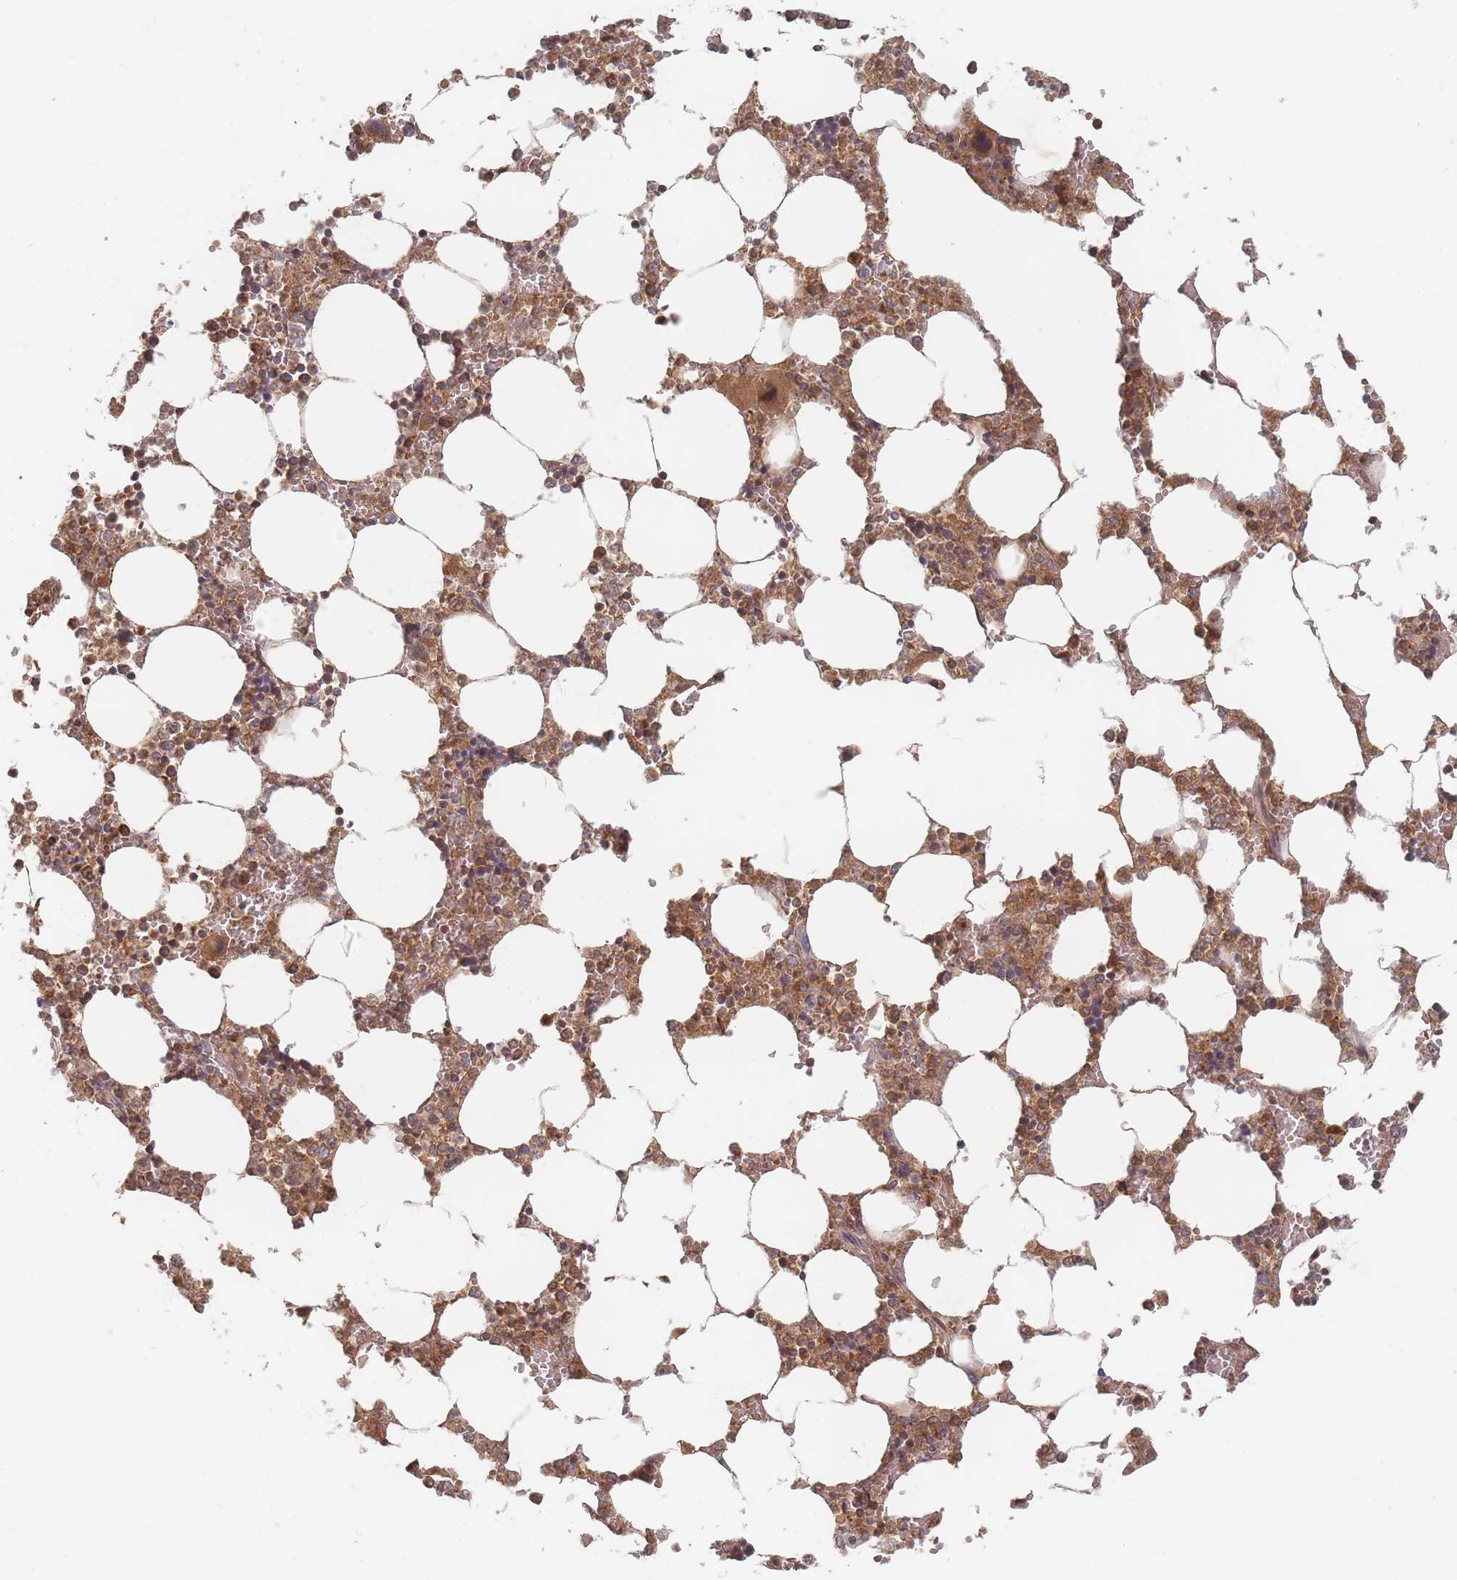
{"staining": {"intensity": "moderate", "quantity": ">75%", "location": "cytoplasmic/membranous"}, "tissue": "bone marrow", "cell_type": "Hematopoietic cells", "image_type": "normal", "snomed": [{"axis": "morphology", "description": "Normal tissue, NOS"}, {"axis": "topography", "description": "Bone marrow"}], "caption": "Moderate cytoplasmic/membranous protein expression is seen in approximately >75% of hematopoietic cells in bone marrow.", "gene": "OR2M4", "patient": {"sex": "male", "age": 64}}